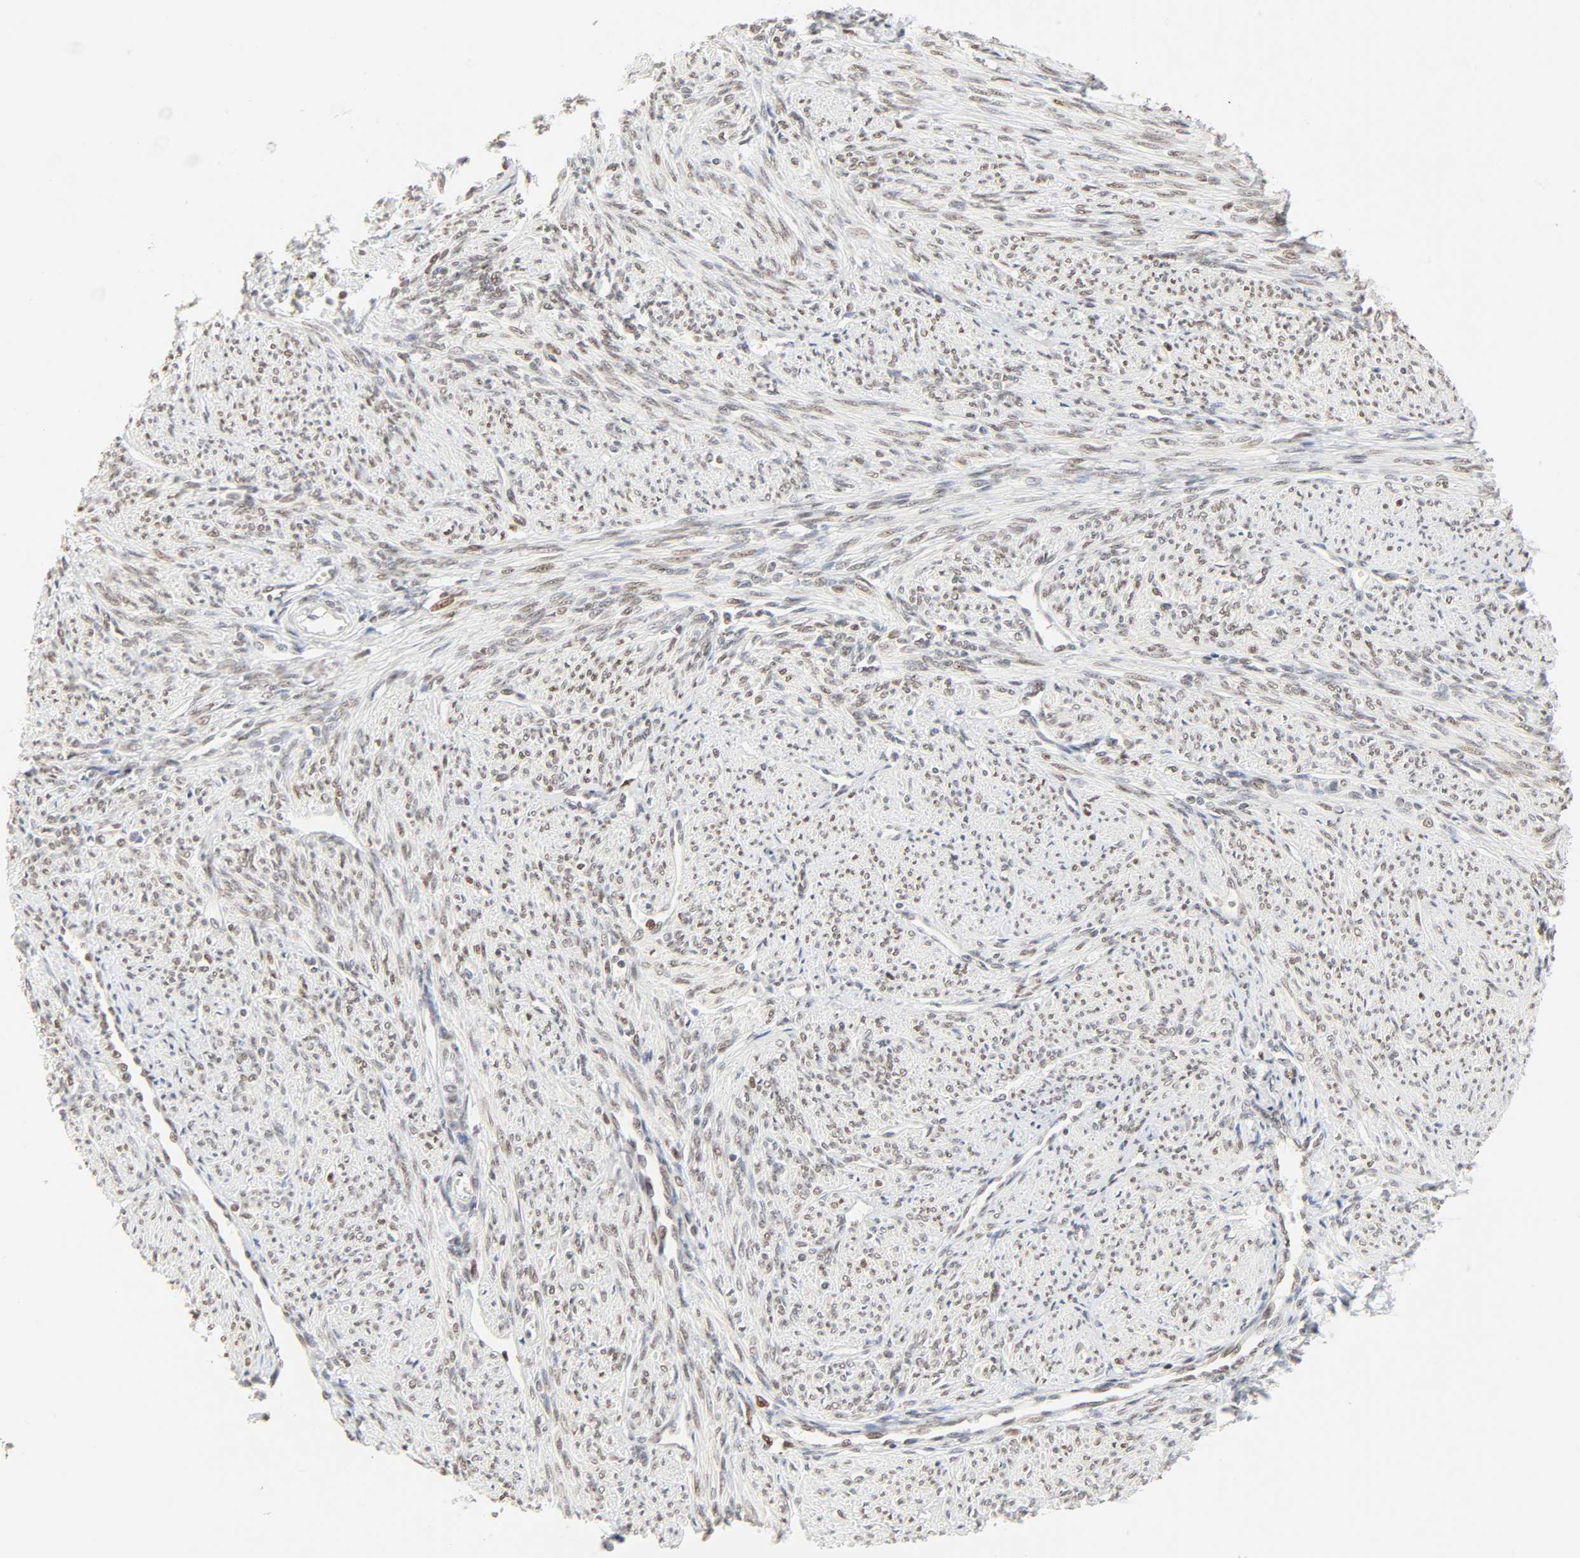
{"staining": {"intensity": "negative", "quantity": "none", "location": "none"}, "tissue": "smooth muscle", "cell_type": "Smooth muscle cells", "image_type": "normal", "snomed": [{"axis": "morphology", "description": "Normal tissue, NOS"}, {"axis": "topography", "description": "Smooth muscle"}], "caption": "Human smooth muscle stained for a protein using IHC demonstrates no positivity in smooth muscle cells.", "gene": "DAZAP1", "patient": {"sex": "female", "age": 65}}